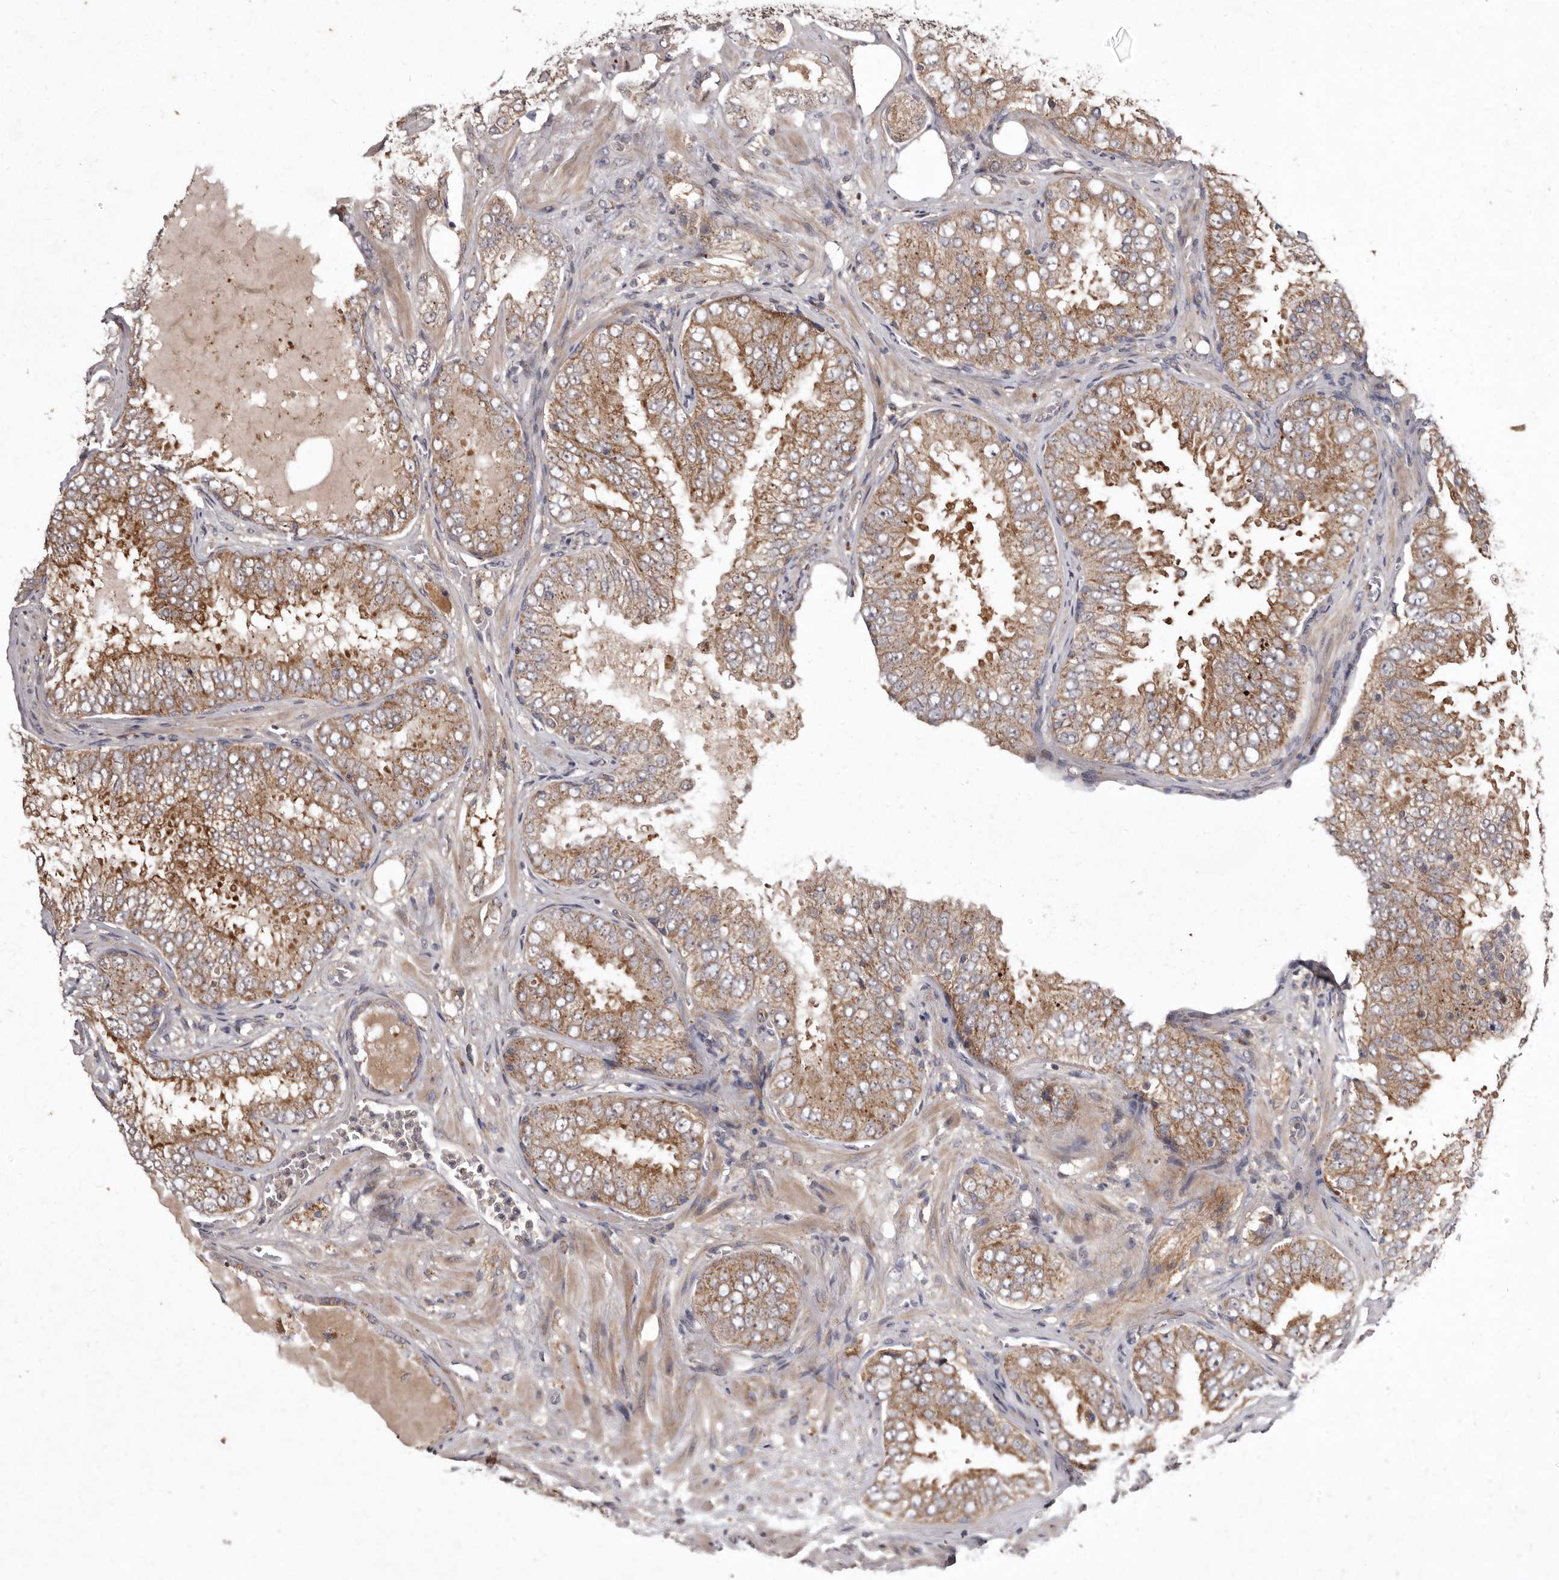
{"staining": {"intensity": "moderate", "quantity": ">75%", "location": "cytoplasmic/membranous"}, "tissue": "prostate cancer", "cell_type": "Tumor cells", "image_type": "cancer", "snomed": [{"axis": "morphology", "description": "Adenocarcinoma, High grade"}, {"axis": "topography", "description": "Prostate"}], "caption": "Protein positivity by IHC demonstrates moderate cytoplasmic/membranous positivity in about >75% of tumor cells in prostate cancer (adenocarcinoma (high-grade)).", "gene": "FLAD1", "patient": {"sex": "male", "age": 58}}